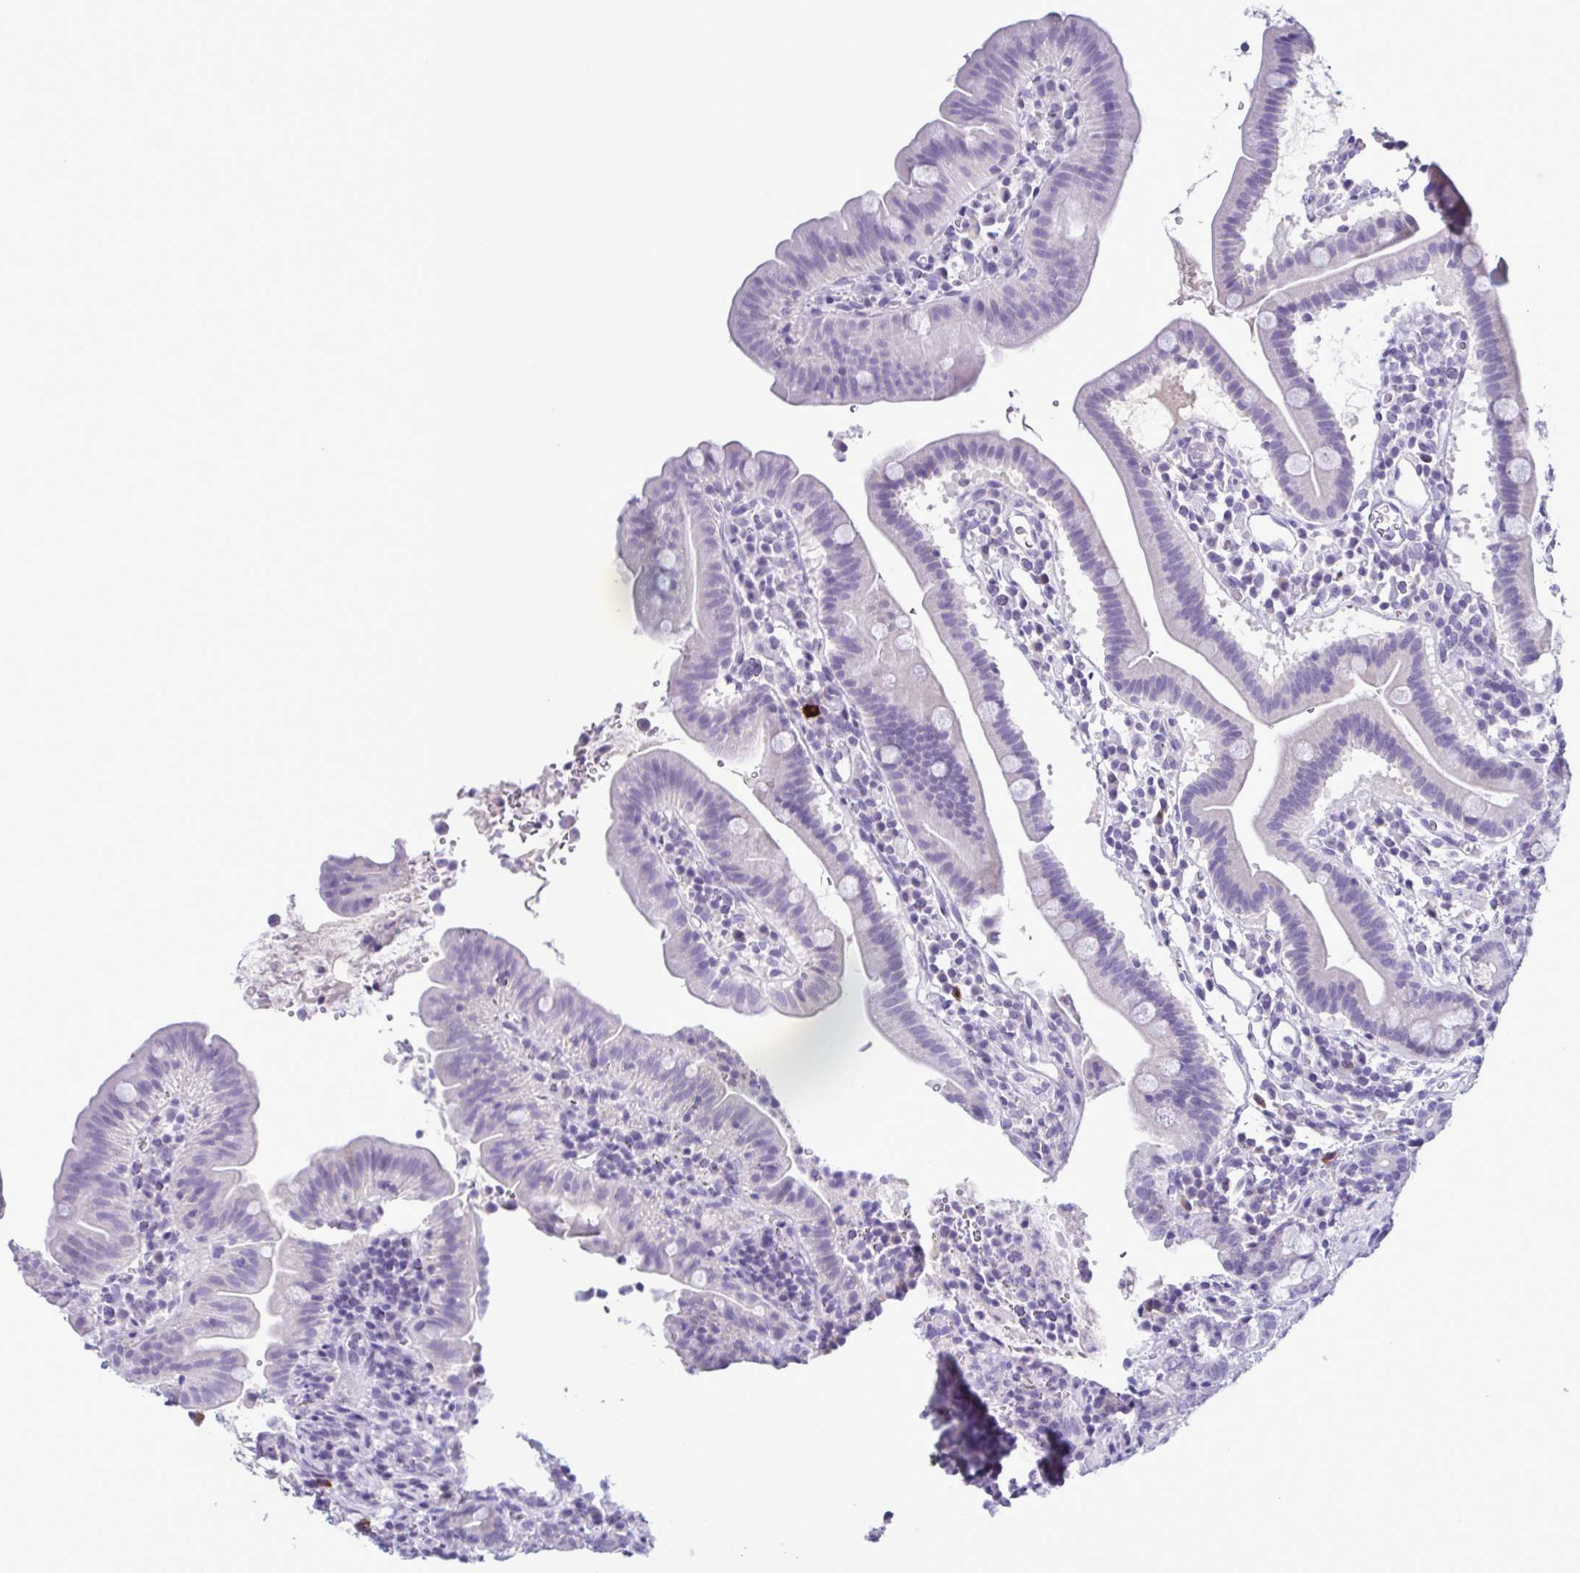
{"staining": {"intensity": "negative", "quantity": "none", "location": "none"}, "tissue": "small intestine", "cell_type": "Glandular cells", "image_type": "normal", "snomed": [{"axis": "morphology", "description": "Normal tissue, NOS"}, {"axis": "topography", "description": "Small intestine"}], "caption": "DAB immunohistochemical staining of unremarkable human small intestine displays no significant positivity in glandular cells. Brightfield microscopy of immunohistochemistry stained with DAB (brown) and hematoxylin (blue), captured at high magnification.", "gene": "INAFM1", "patient": {"sex": "male", "age": 26}}